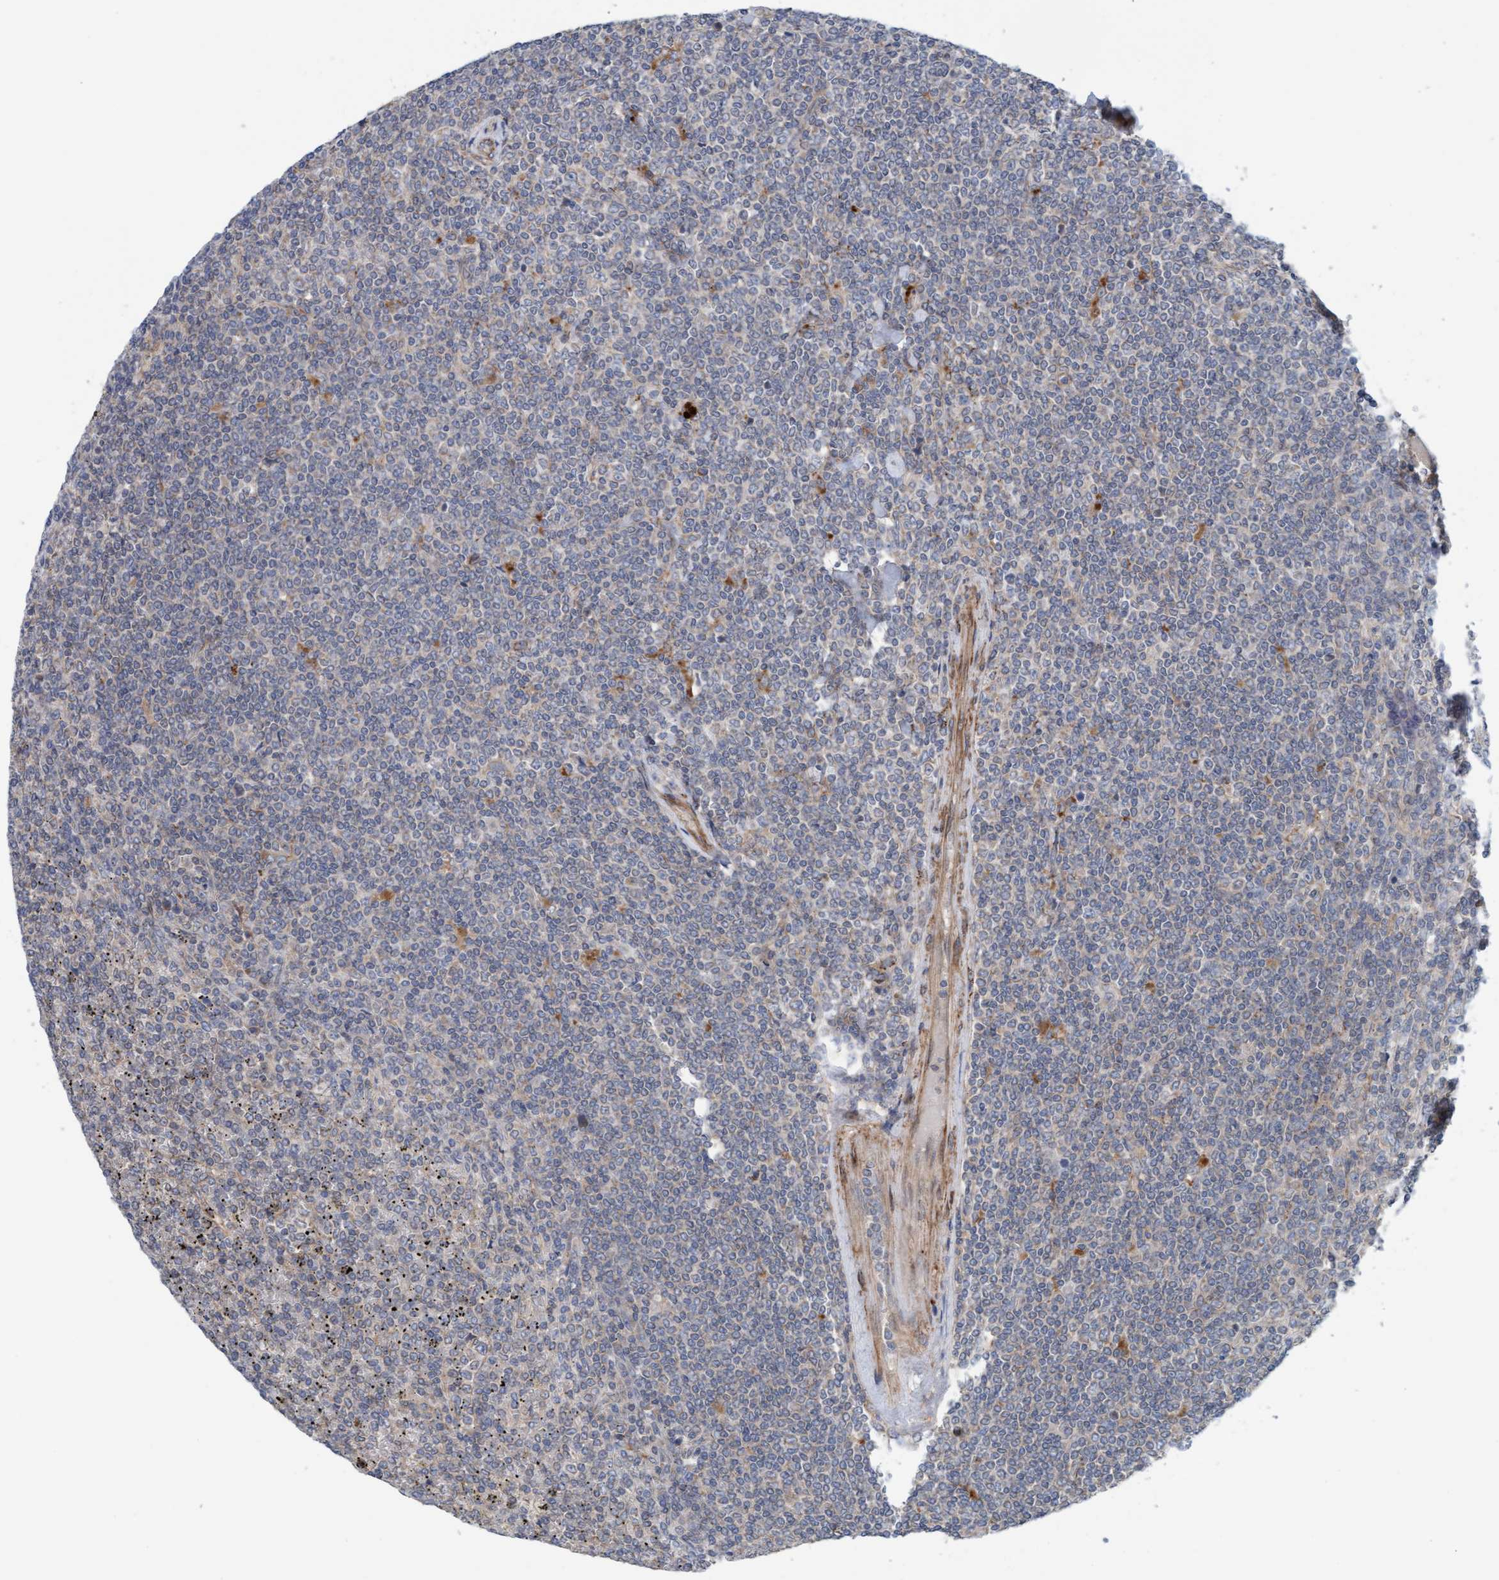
{"staining": {"intensity": "negative", "quantity": "none", "location": "none"}, "tissue": "lymphoma", "cell_type": "Tumor cells", "image_type": "cancer", "snomed": [{"axis": "morphology", "description": "Malignant lymphoma, non-Hodgkin's type, Low grade"}, {"axis": "topography", "description": "Spleen"}], "caption": "Low-grade malignant lymphoma, non-Hodgkin's type was stained to show a protein in brown. There is no significant positivity in tumor cells.", "gene": "CDK5RAP3", "patient": {"sex": "female", "age": 19}}